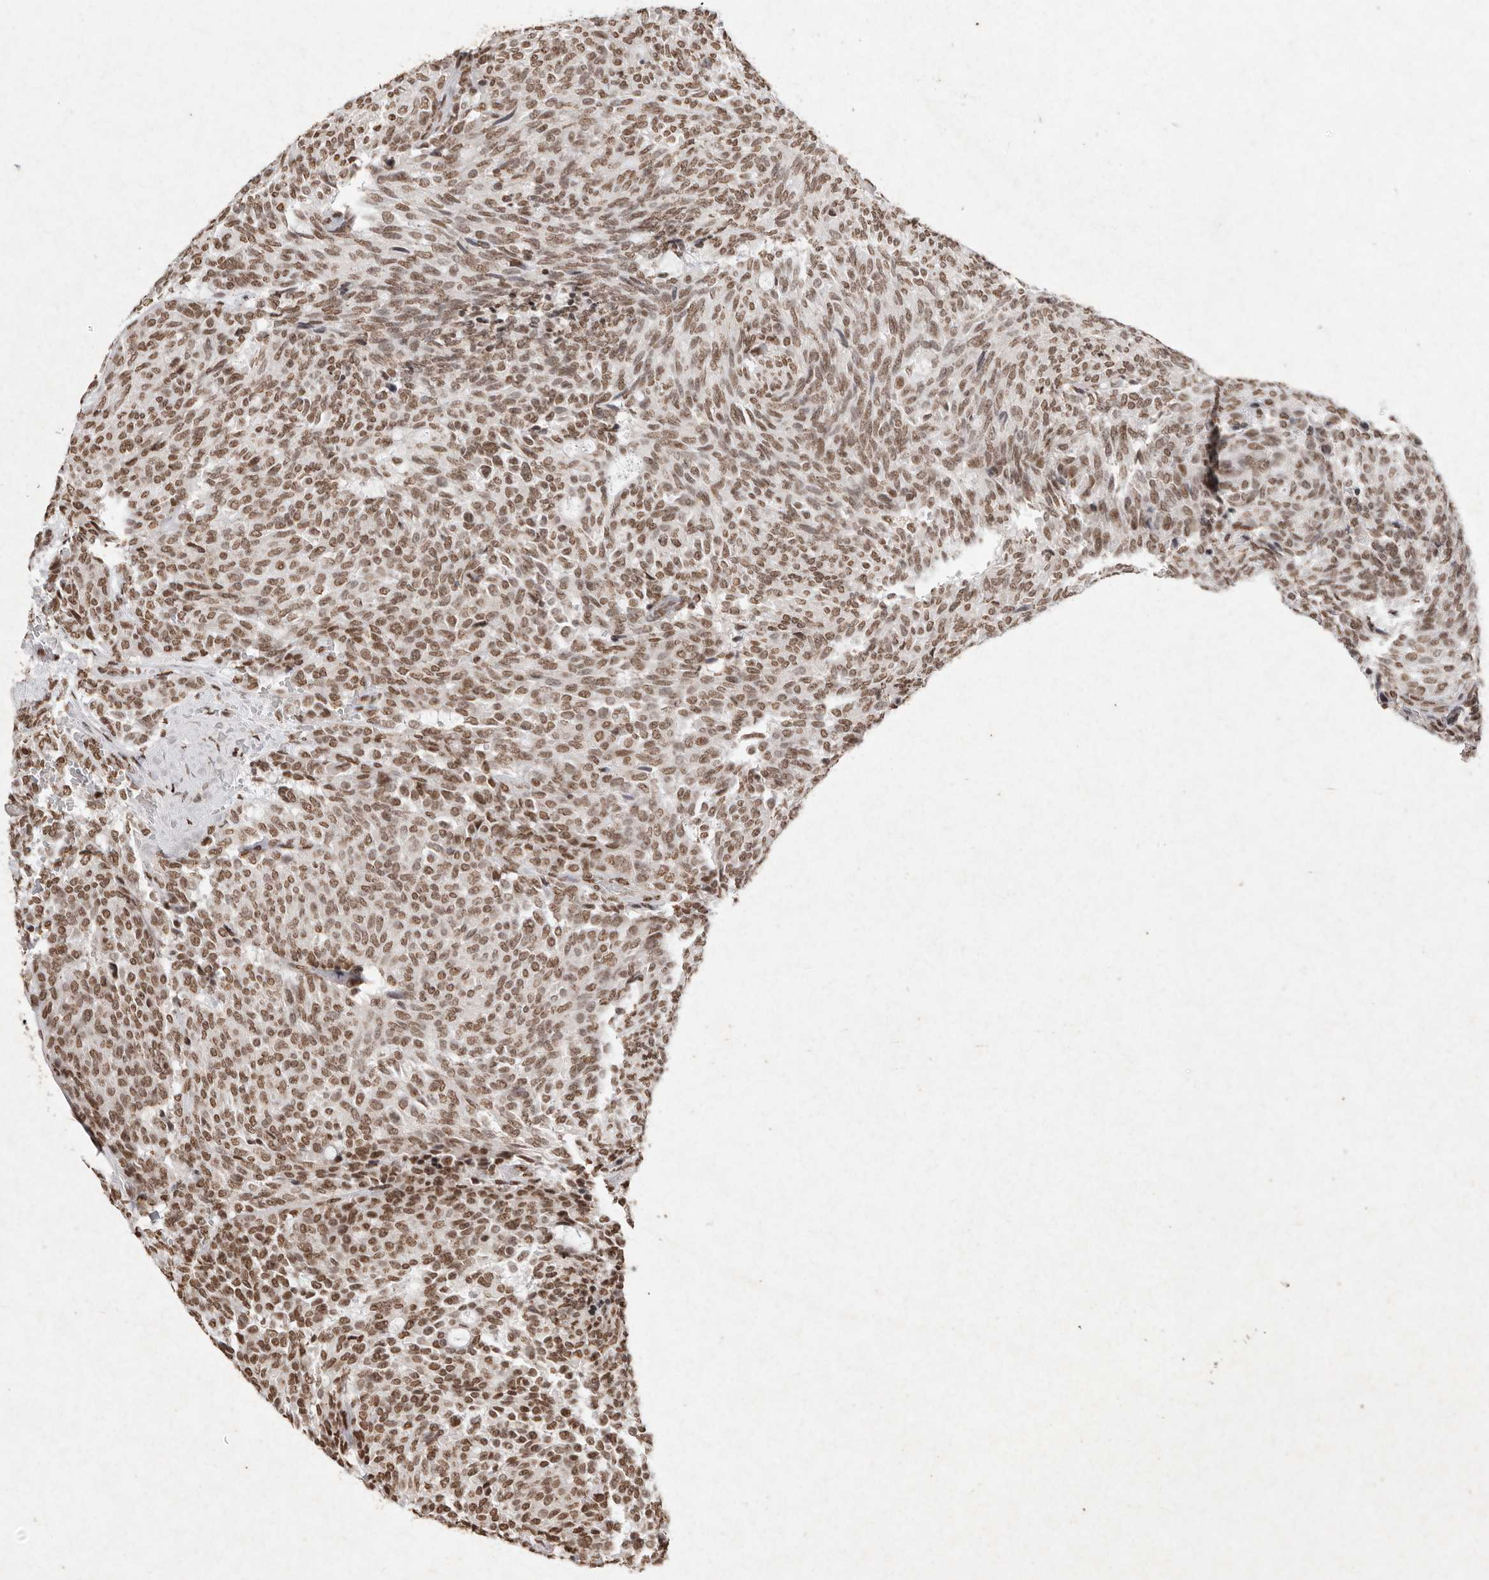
{"staining": {"intensity": "moderate", "quantity": ">75%", "location": "nuclear"}, "tissue": "carcinoid", "cell_type": "Tumor cells", "image_type": "cancer", "snomed": [{"axis": "morphology", "description": "Carcinoid, malignant, NOS"}, {"axis": "topography", "description": "Pancreas"}], "caption": "IHC of human carcinoid (malignant) exhibits medium levels of moderate nuclear expression in about >75% of tumor cells.", "gene": "NKX3-2", "patient": {"sex": "female", "age": 54}}